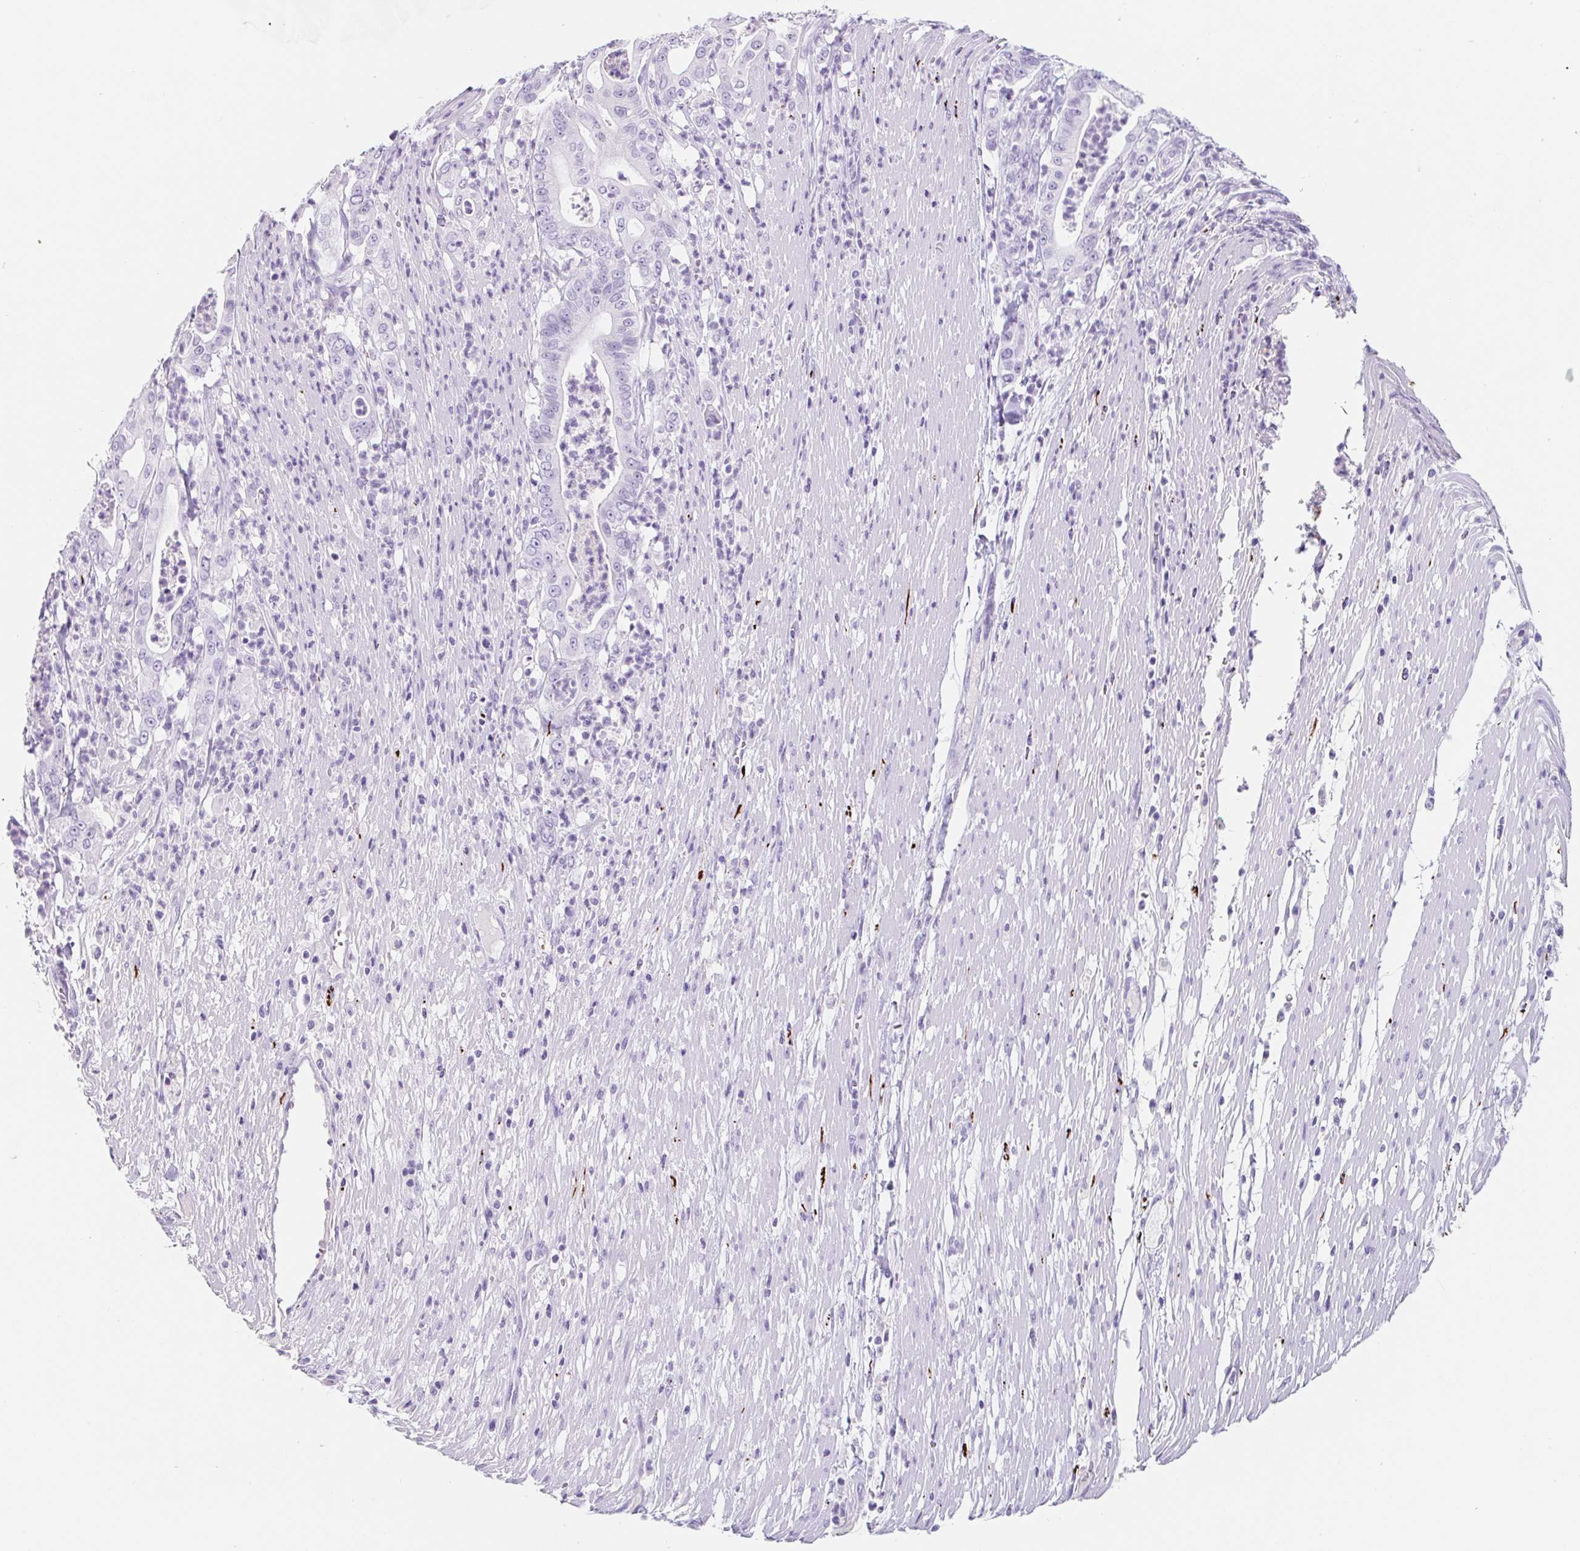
{"staining": {"intensity": "negative", "quantity": "none", "location": "none"}, "tissue": "pancreatic cancer", "cell_type": "Tumor cells", "image_type": "cancer", "snomed": [{"axis": "morphology", "description": "Adenocarcinoma, NOS"}, {"axis": "topography", "description": "Pancreas"}], "caption": "IHC histopathology image of neoplastic tissue: human pancreatic adenocarcinoma stained with DAB (3,3'-diaminobenzidine) shows no significant protein expression in tumor cells.", "gene": "EMC4", "patient": {"sex": "male", "age": 71}}